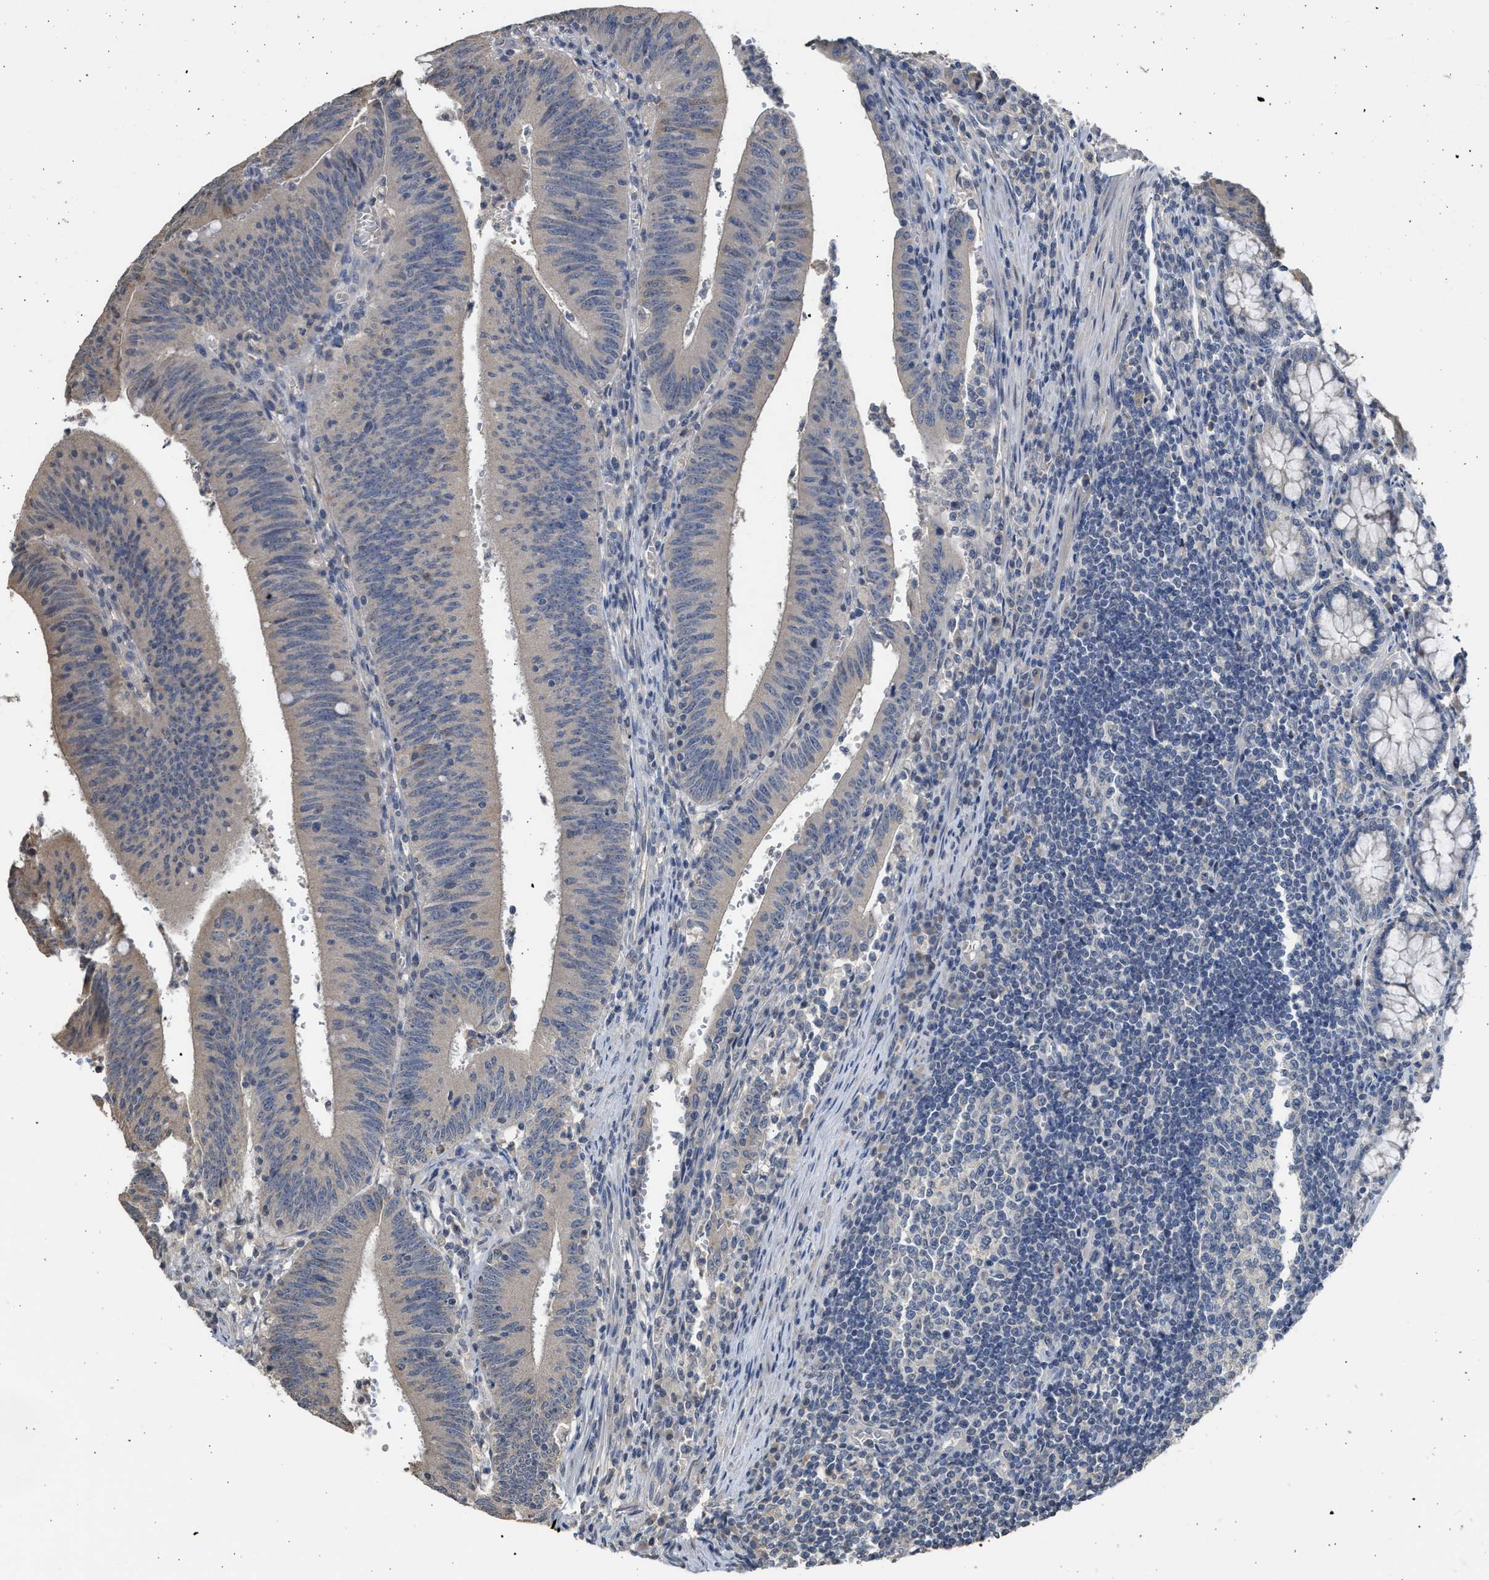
{"staining": {"intensity": "weak", "quantity": "<25%", "location": "cytoplasmic/membranous"}, "tissue": "colorectal cancer", "cell_type": "Tumor cells", "image_type": "cancer", "snomed": [{"axis": "morphology", "description": "Normal tissue, NOS"}, {"axis": "morphology", "description": "Adenocarcinoma, NOS"}, {"axis": "topography", "description": "Rectum"}], "caption": "Human colorectal cancer stained for a protein using IHC reveals no staining in tumor cells.", "gene": "SULT2A1", "patient": {"sex": "female", "age": 66}}